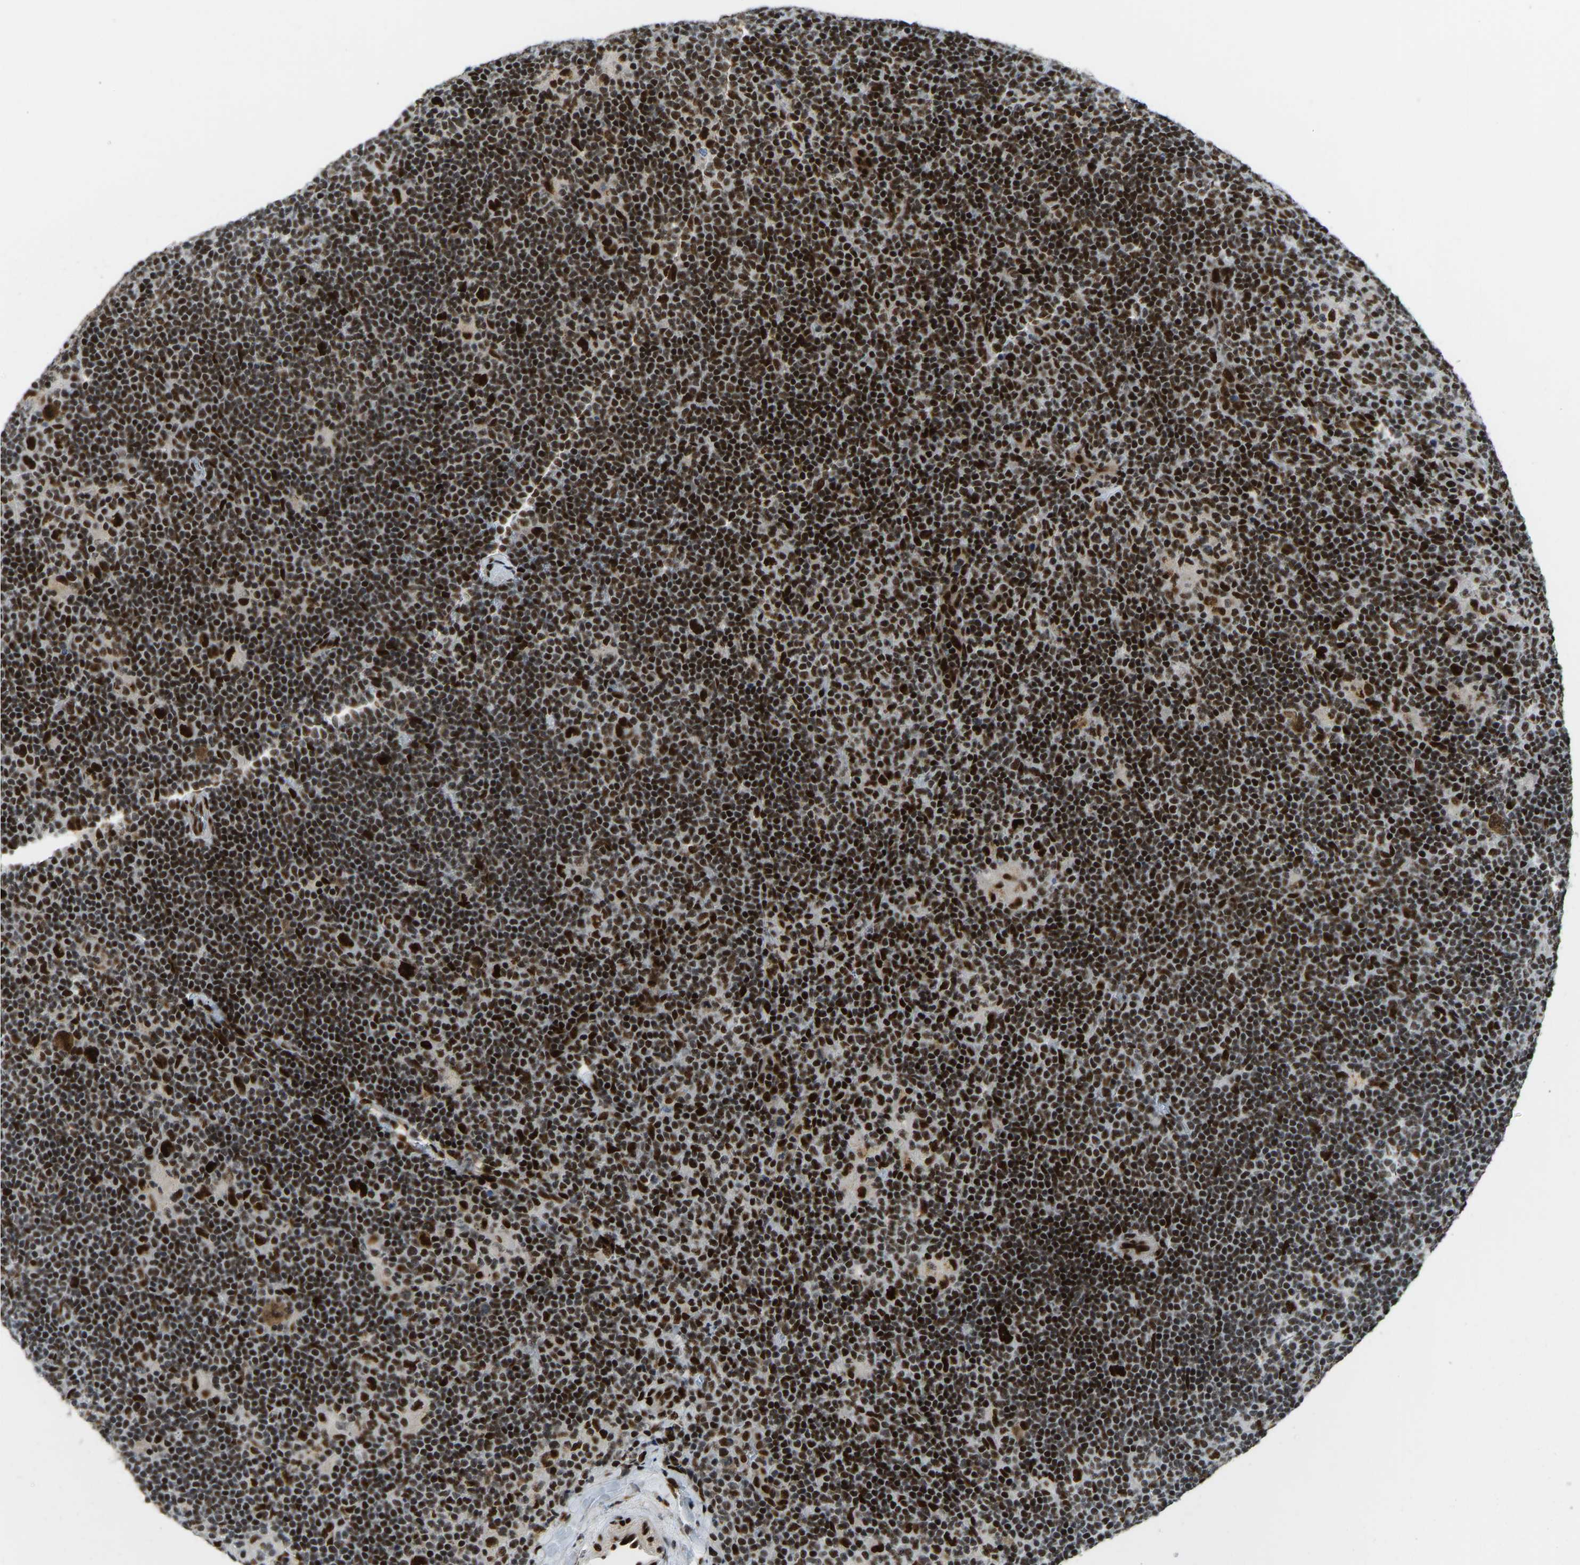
{"staining": {"intensity": "strong", "quantity": ">75%", "location": "nuclear"}, "tissue": "lymphoma", "cell_type": "Tumor cells", "image_type": "cancer", "snomed": [{"axis": "morphology", "description": "Hodgkin's disease, NOS"}, {"axis": "topography", "description": "Lymph node"}], "caption": "DAB (3,3'-diaminobenzidine) immunohistochemical staining of human Hodgkin's disease displays strong nuclear protein staining in approximately >75% of tumor cells.", "gene": "FOXK1", "patient": {"sex": "female", "age": 57}}